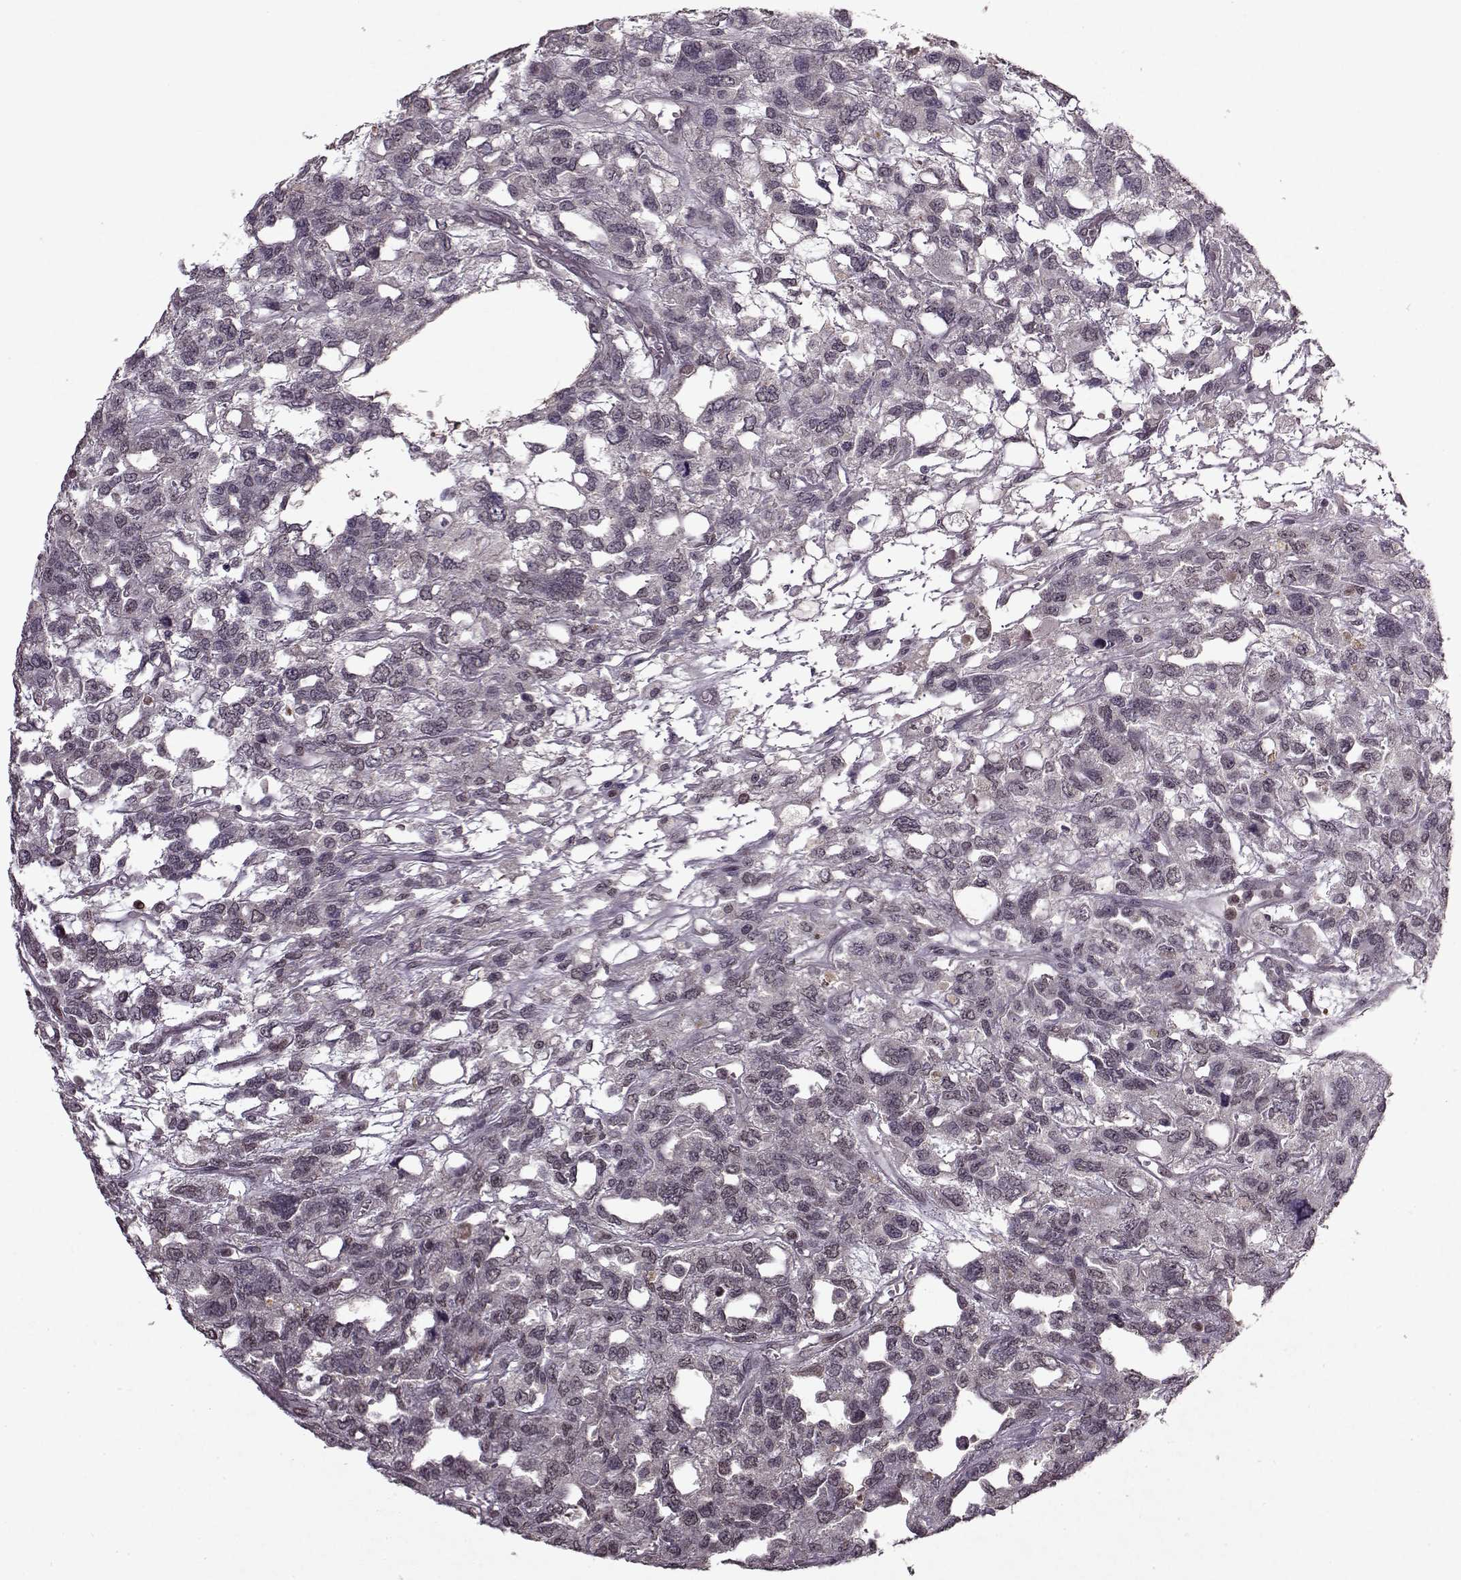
{"staining": {"intensity": "weak", "quantity": "25%-75%", "location": "nuclear"}, "tissue": "testis cancer", "cell_type": "Tumor cells", "image_type": "cancer", "snomed": [{"axis": "morphology", "description": "Seminoma, NOS"}, {"axis": "topography", "description": "Testis"}], "caption": "Testis seminoma was stained to show a protein in brown. There is low levels of weak nuclear expression in about 25%-75% of tumor cells.", "gene": "PSMA7", "patient": {"sex": "male", "age": 52}}